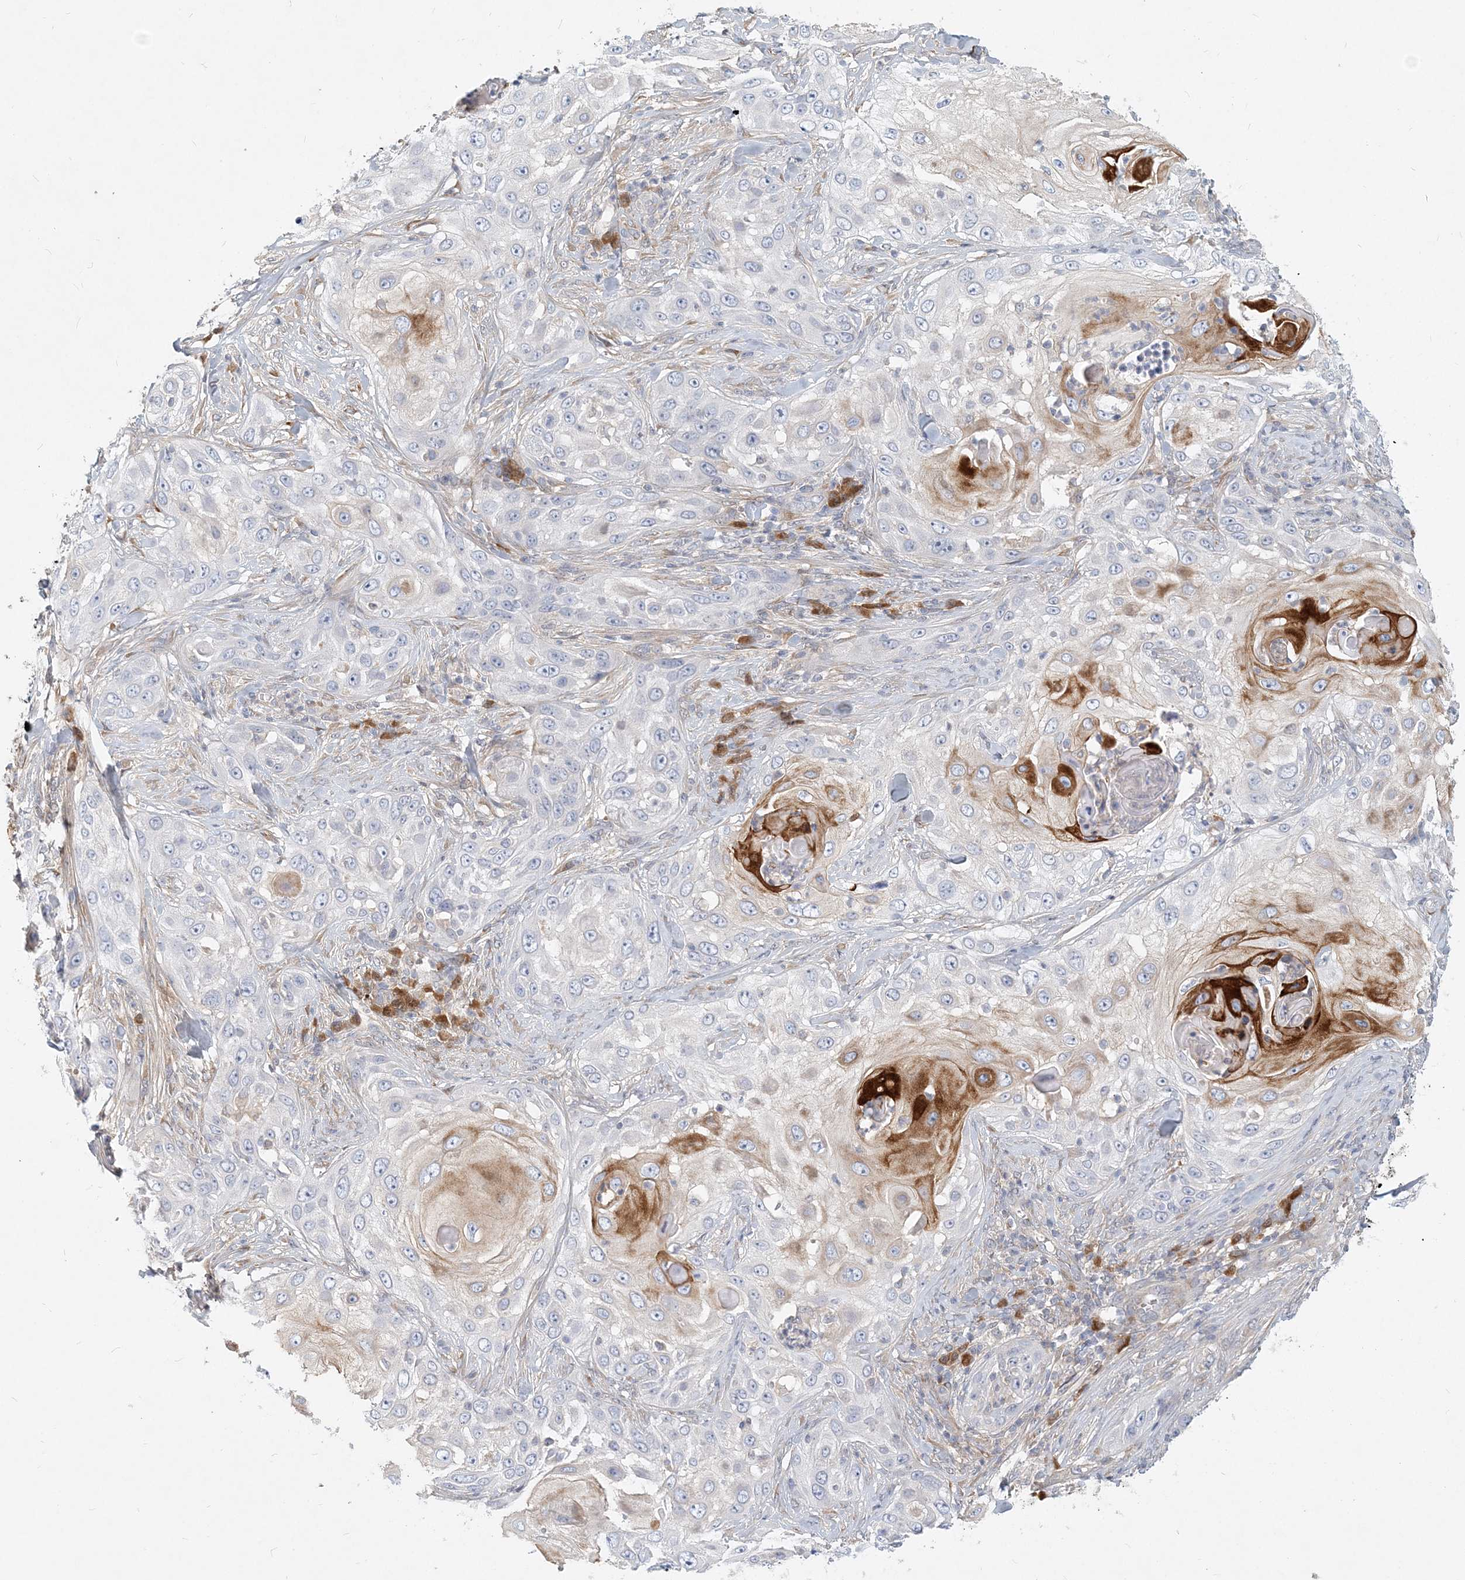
{"staining": {"intensity": "strong", "quantity": "<25%", "location": "cytoplasmic/membranous"}, "tissue": "skin cancer", "cell_type": "Tumor cells", "image_type": "cancer", "snomed": [{"axis": "morphology", "description": "Squamous cell carcinoma, NOS"}, {"axis": "topography", "description": "Skin"}], "caption": "Immunohistochemistry (IHC) image of neoplastic tissue: human skin cancer (squamous cell carcinoma) stained using IHC shows medium levels of strong protein expression localized specifically in the cytoplasmic/membranous of tumor cells, appearing as a cytoplasmic/membranous brown color.", "gene": "GMPPA", "patient": {"sex": "female", "age": 44}}